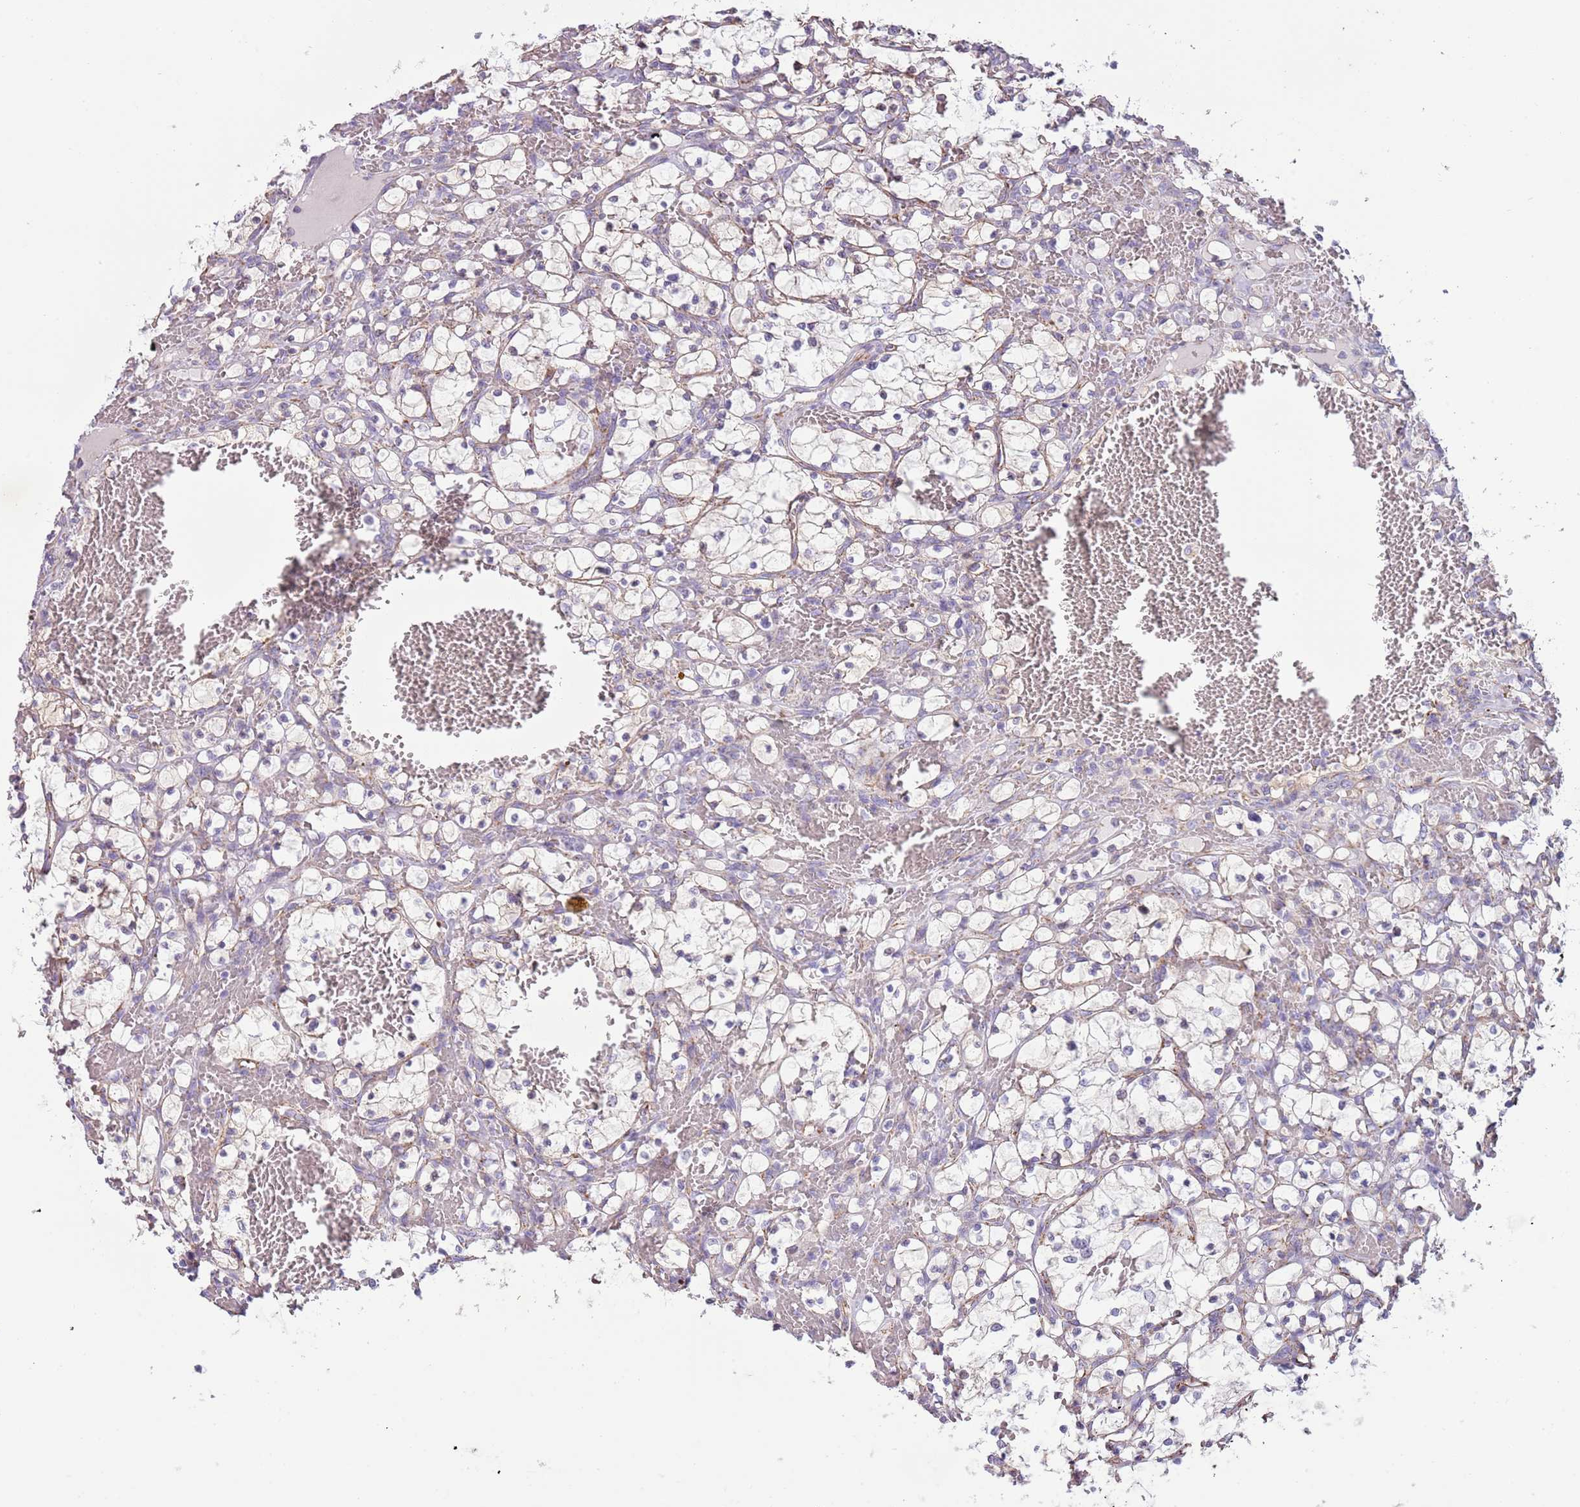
{"staining": {"intensity": "negative", "quantity": "none", "location": "none"}, "tissue": "renal cancer", "cell_type": "Tumor cells", "image_type": "cancer", "snomed": [{"axis": "morphology", "description": "Adenocarcinoma, NOS"}, {"axis": "topography", "description": "Kidney"}], "caption": "Immunohistochemistry (IHC) micrograph of renal cancer stained for a protein (brown), which demonstrates no expression in tumor cells.", "gene": "RNF222", "patient": {"sex": "female", "age": 69}}